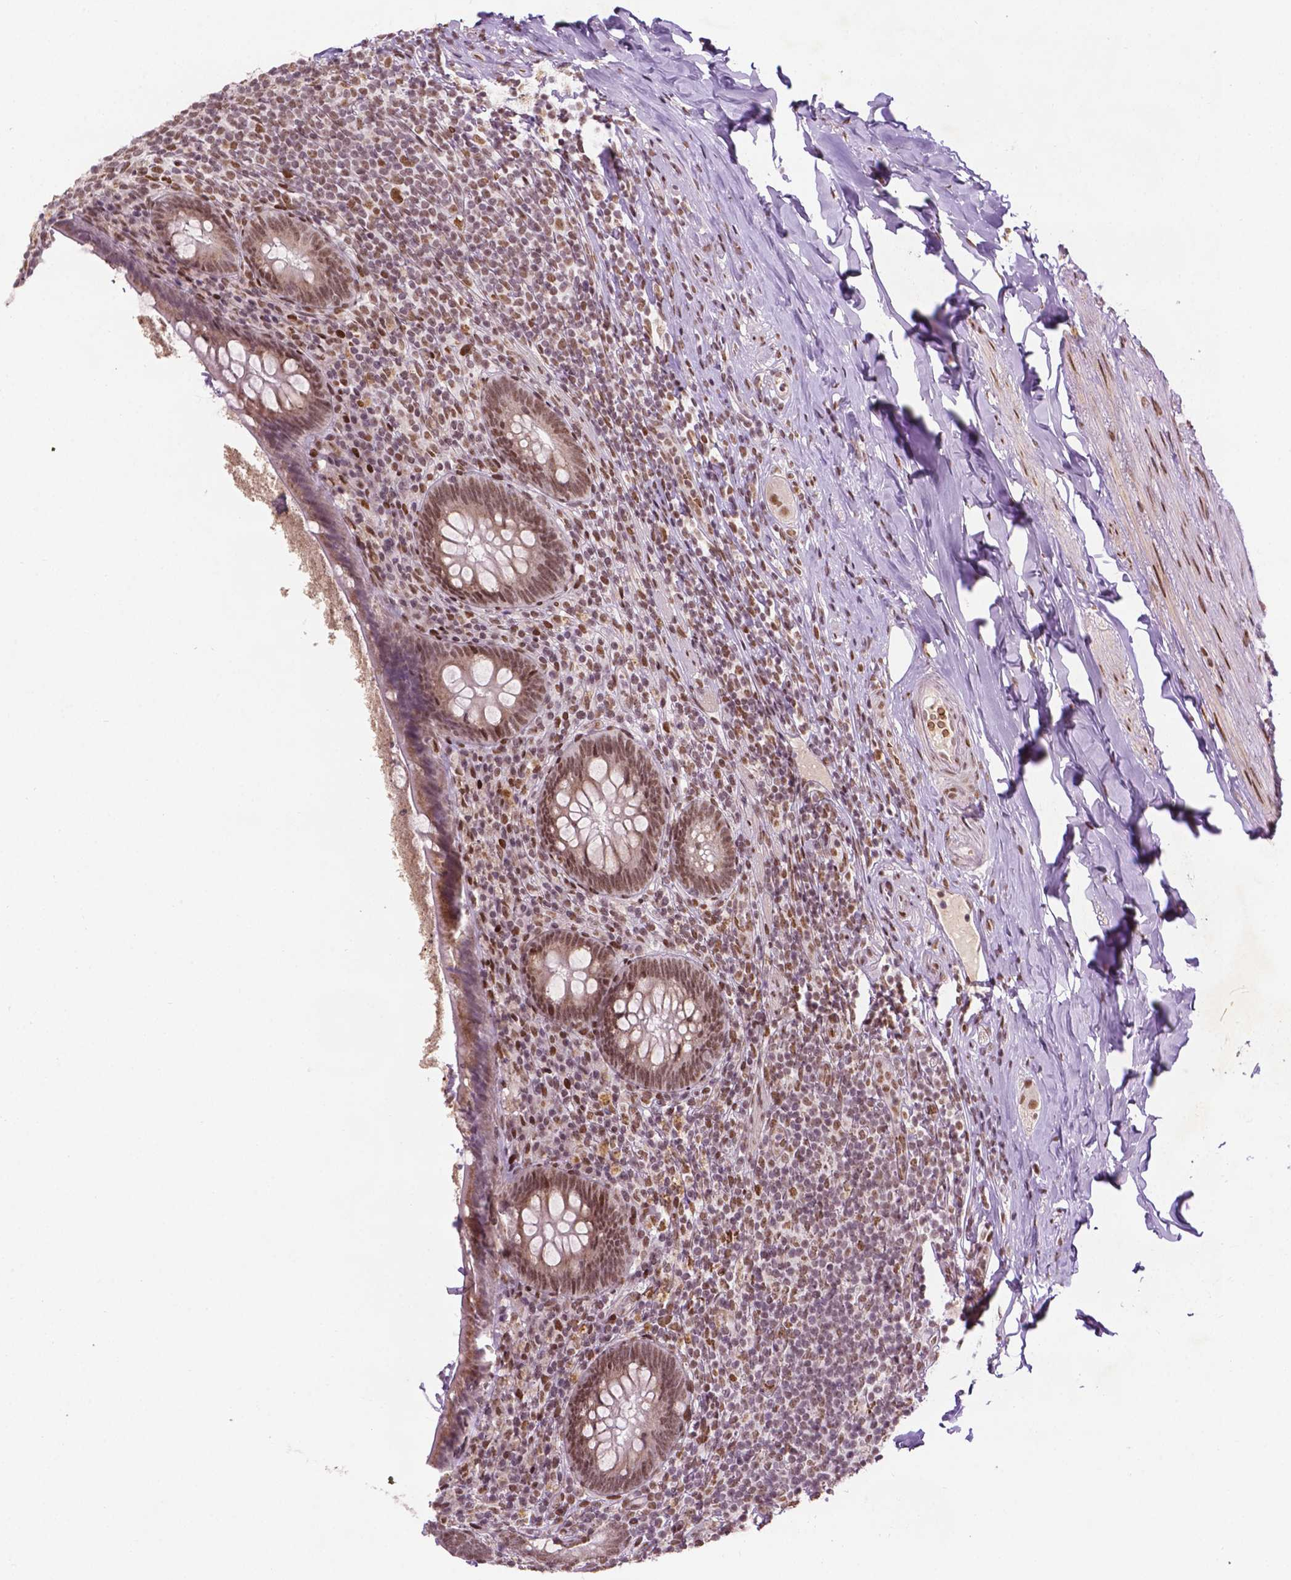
{"staining": {"intensity": "moderate", "quantity": ">75%", "location": "nuclear"}, "tissue": "appendix", "cell_type": "Glandular cells", "image_type": "normal", "snomed": [{"axis": "morphology", "description": "Normal tissue, NOS"}, {"axis": "topography", "description": "Appendix"}], "caption": "IHC of unremarkable appendix reveals medium levels of moderate nuclear staining in about >75% of glandular cells.", "gene": "ZNF41", "patient": {"sex": "male", "age": 47}}